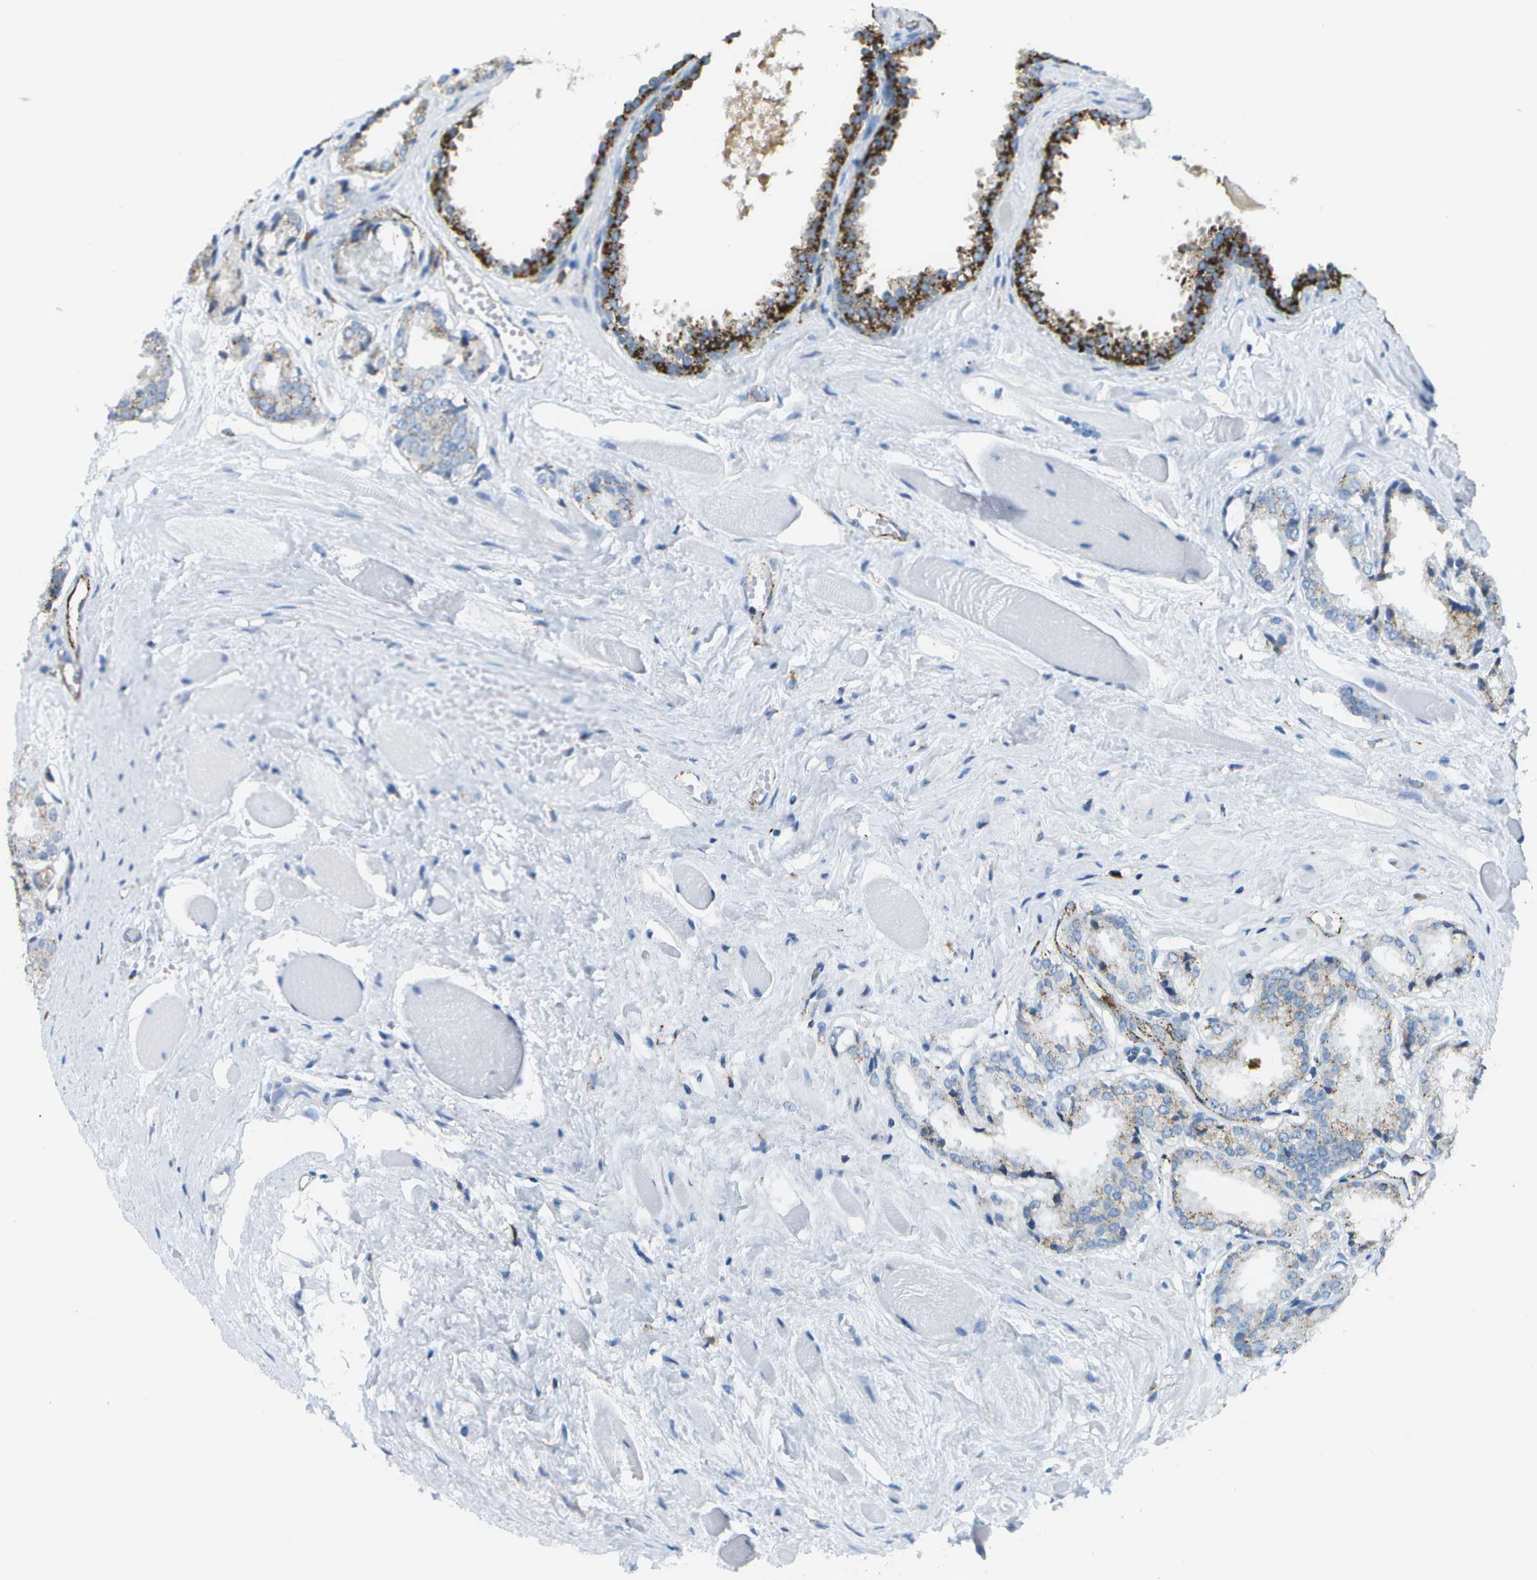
{"staining": {"intensity": "moderate", "quantity": "25%-75%", "location": "cytoplasmic/membranous"}, "tissue": "prostate cancer", "cell_type": "Tumor cells", "image_type": "cancer", "snomed": [{"axis": "morphology", "description": "Adenocarcinoma, Low grade"}, {"axis": "topography", "description": "Prostate"}], "caption": "Adenocarcinoma (low-grade) (prostate) was stained to show a protein in brown. There is medium levels of moderate cytoplasmic/membranous staining in approximately 25%-75% of tumor cells. (IHC, brightfield microscopy, high magnification).", "gene": "PRCP", "patient": {"sex": "male", "age": 53}}